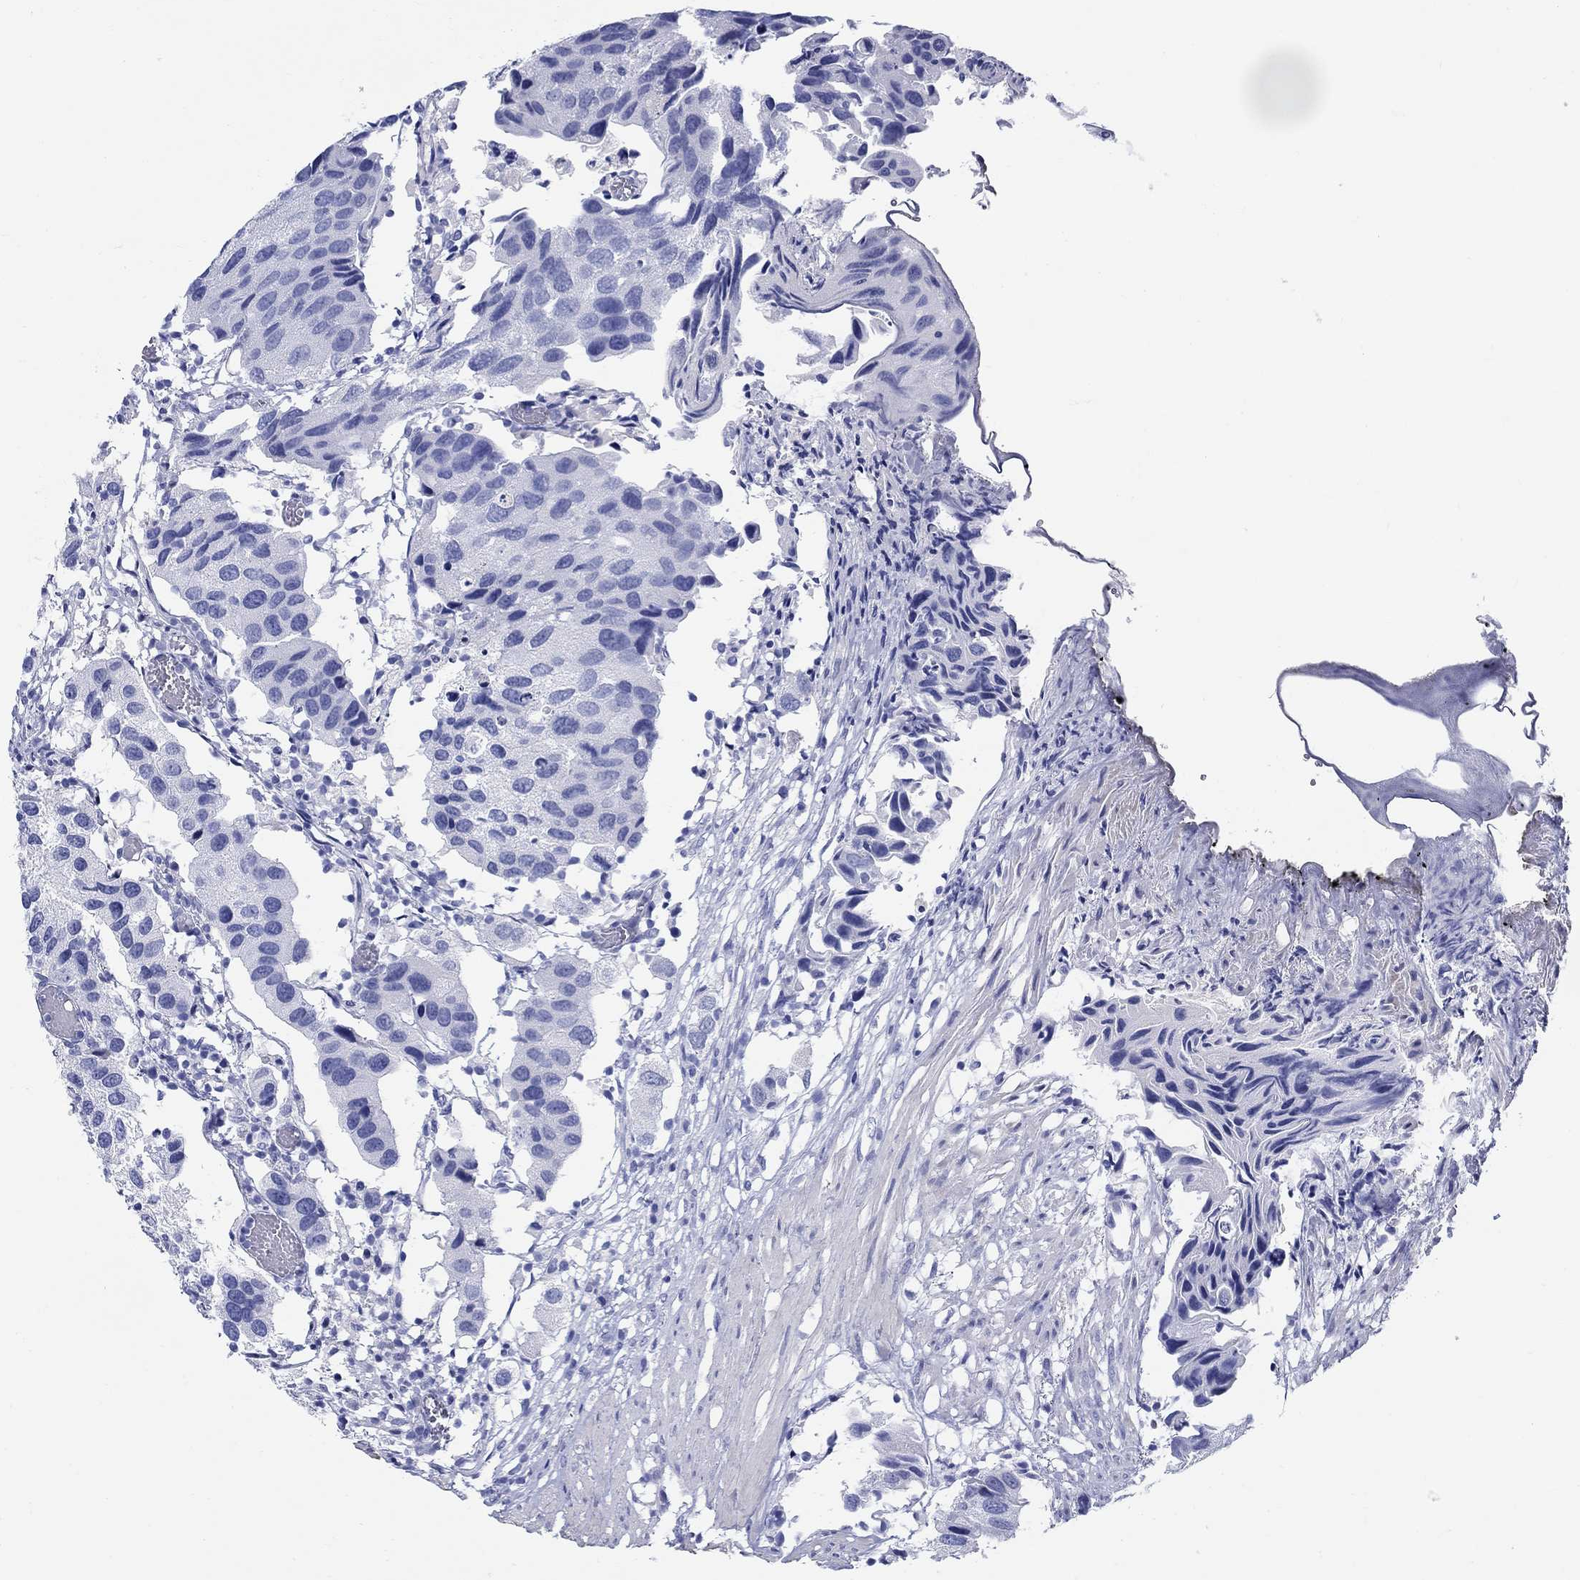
{"staining": {"intensity": "negative", "quantity": "none", "location": "none"}, "tissue": "urothelial cancer", "cell_type": "Tumor cells", "image_type": "cancer", "snomed": [{"axis": "morphology", "description": "Urothelial carcinoma, High grade"}, {"axis": "topography", "description": "Urinary bladder"}], "caption": "The immunohistochemistry (IHC) image has no significant expression in tumor cells of urothelial cancer tissue.", "gene": "CRYGS", "patient": {"sex": "male", "age": 79}}